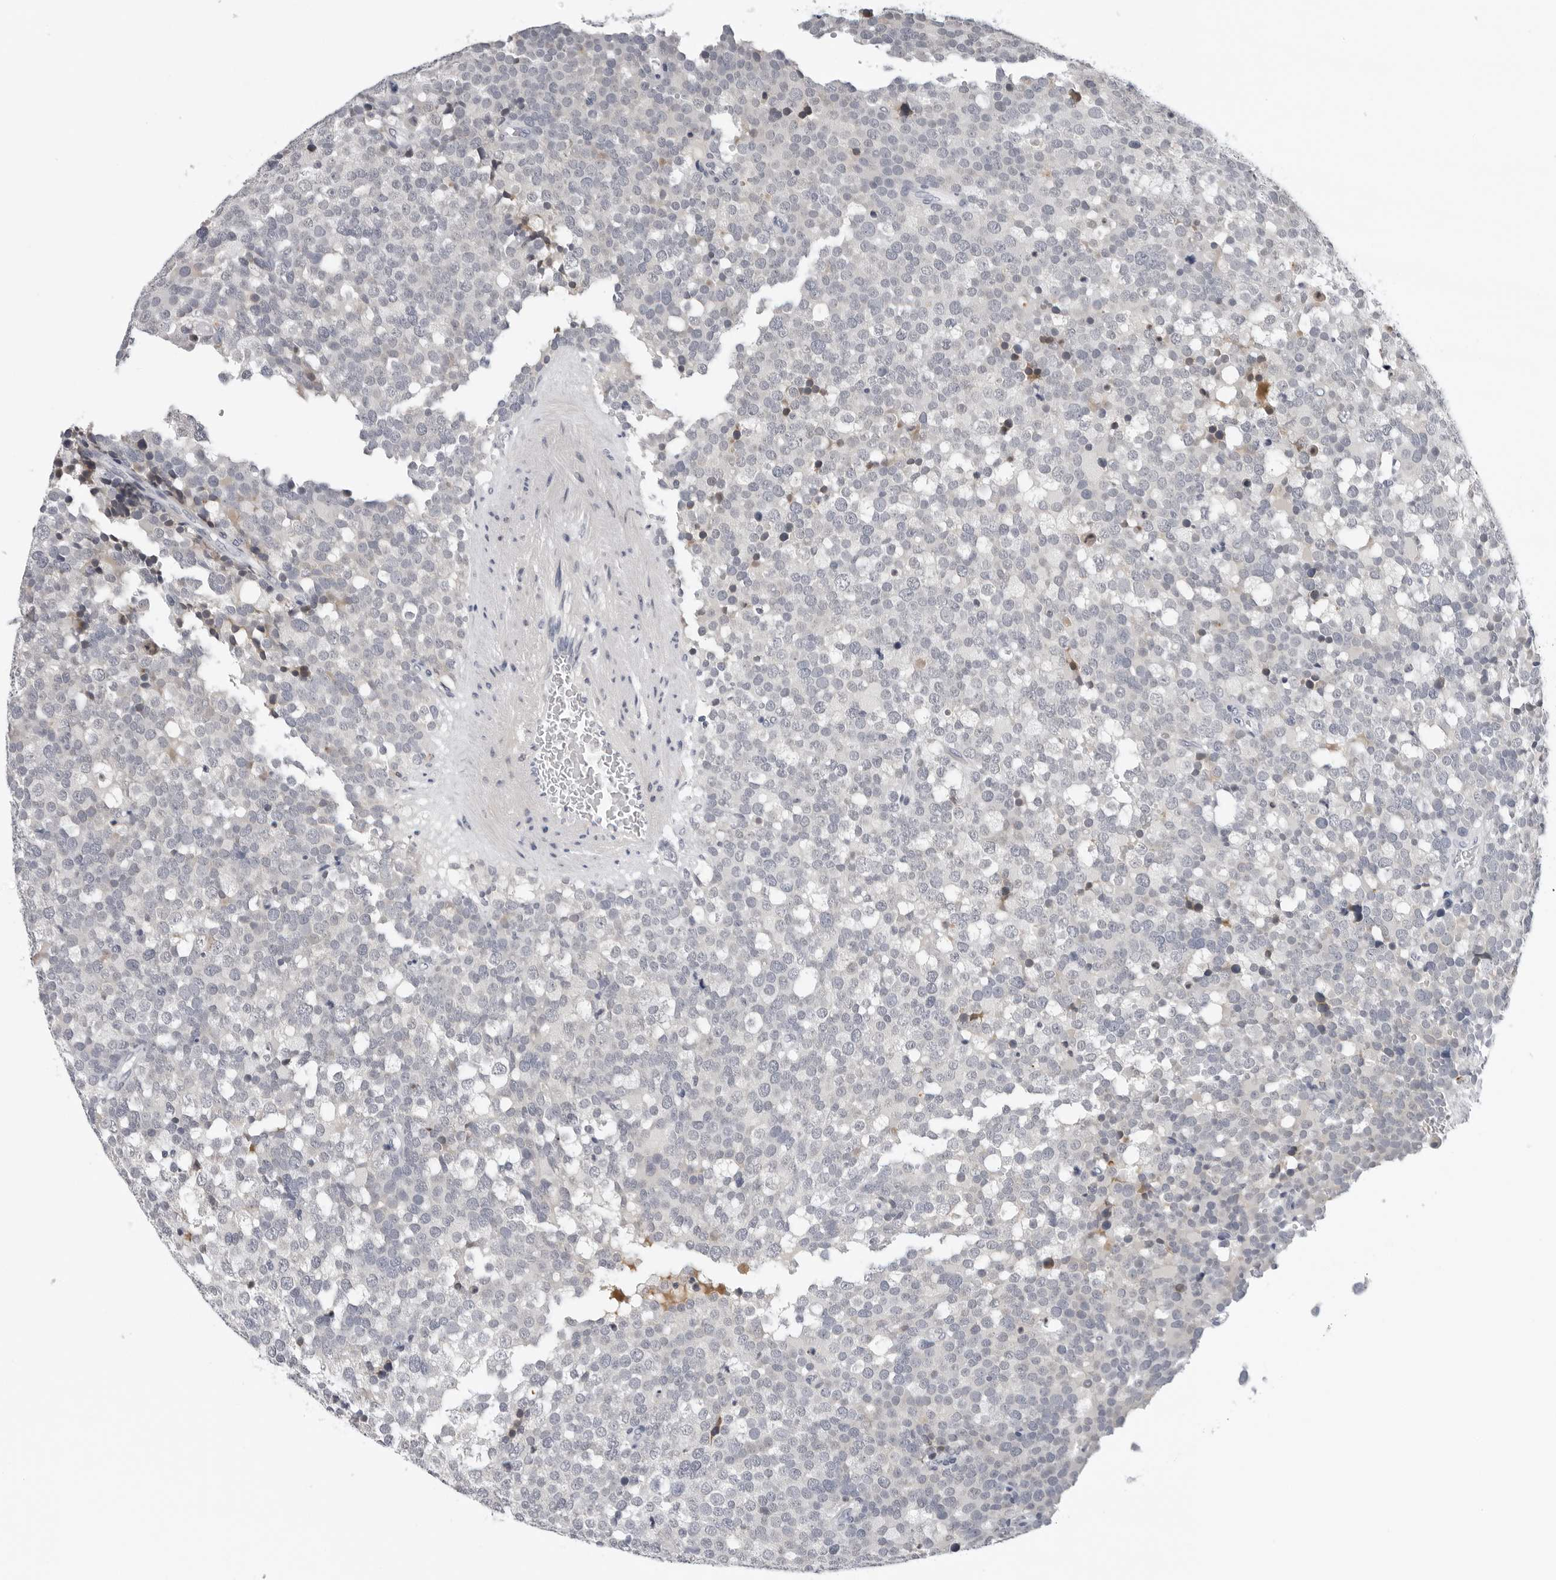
{"staining": {"intensity": "negative", "quantity": "none", "location": "none"}, "tissue": "testis cancer", "cell_type": "Tumor cells", "image_type": "cancer", "snomed": [{"axis": "morphology", "description": "Seminoma, NOS"}, {"axis": "topography", "description": "Testis"}], "caption": "A high-resolution micrograph shows immunohistochemistry (IHC) staining of testis seminoma, which exhibits no significant positivity in tumor cells. (Stains: DAB immunohistochemistry with hematoxylin counter stain, Microscopy: brightfield microscopy at high magnification).", "gene": "ZNF502", "patient": {"sex": "male", "age": 71}}